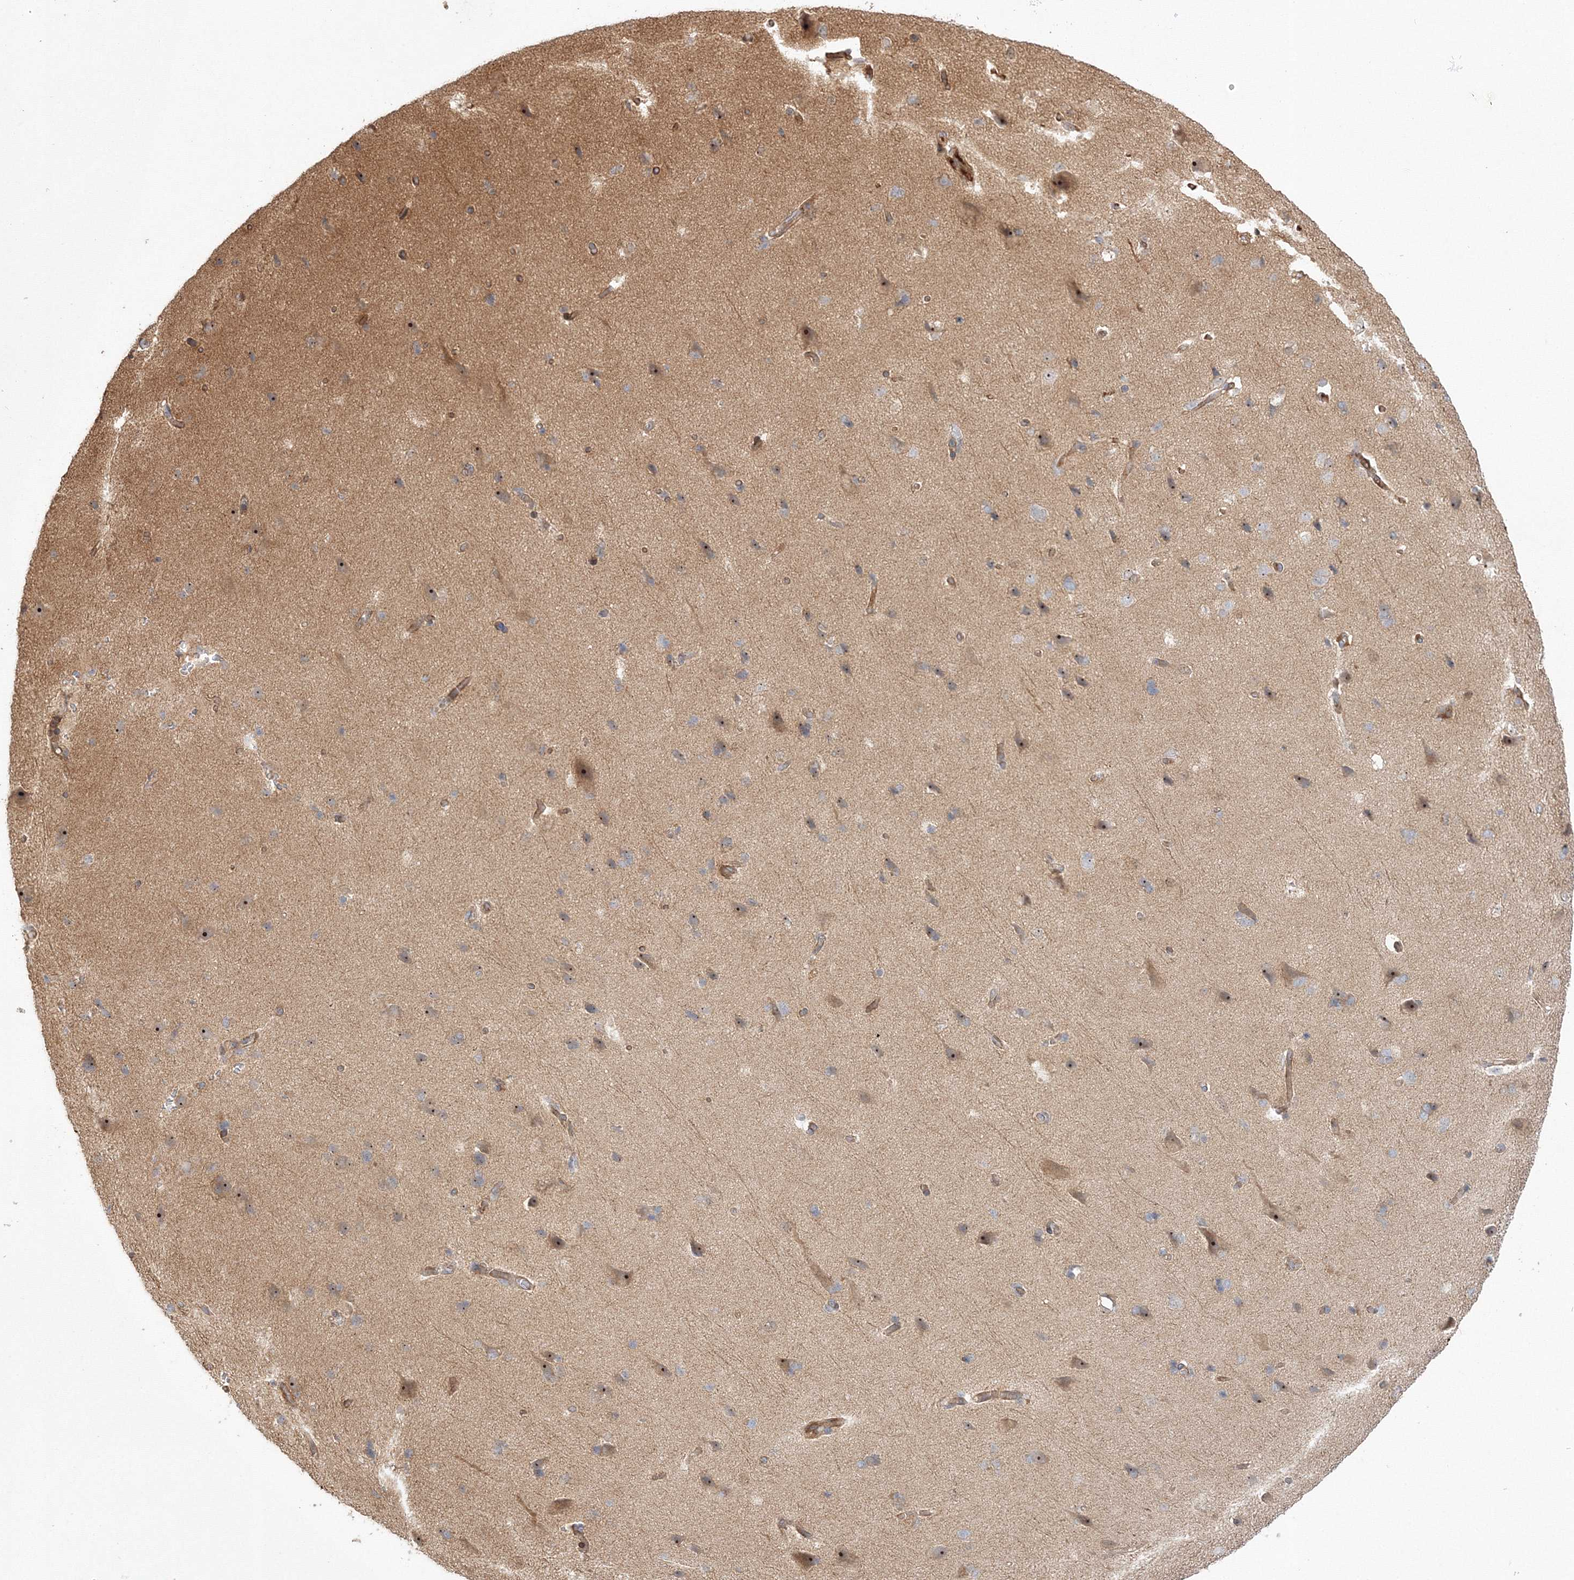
{"staining": {"intensity": "moderate", "quantity": "25%-75%", "location": "cytoplasmic/membranous"}, "tissue": "cerebral cortex", "cell_type": "Endothelial cells", "image_type": "normal", "snomed": [{"axis": "morphology", "description": "Normal tissue, NOS"}, {"axis": "topography", "description": "Cerebral cortex"}], "caption": "High-magnification brightfield microscopy of unremarkable cerebral cortex stained with DAB (3,3'-diaminobenzidine) (brown) and counterstained with hematoxylin (blue). endothelial cells exhibit moderate cytoplasmic/membranous positivity is identified in approximately25%-75% of cells.", "gene": "NPM3", "patient": {"sex": "male", "age": 62}}